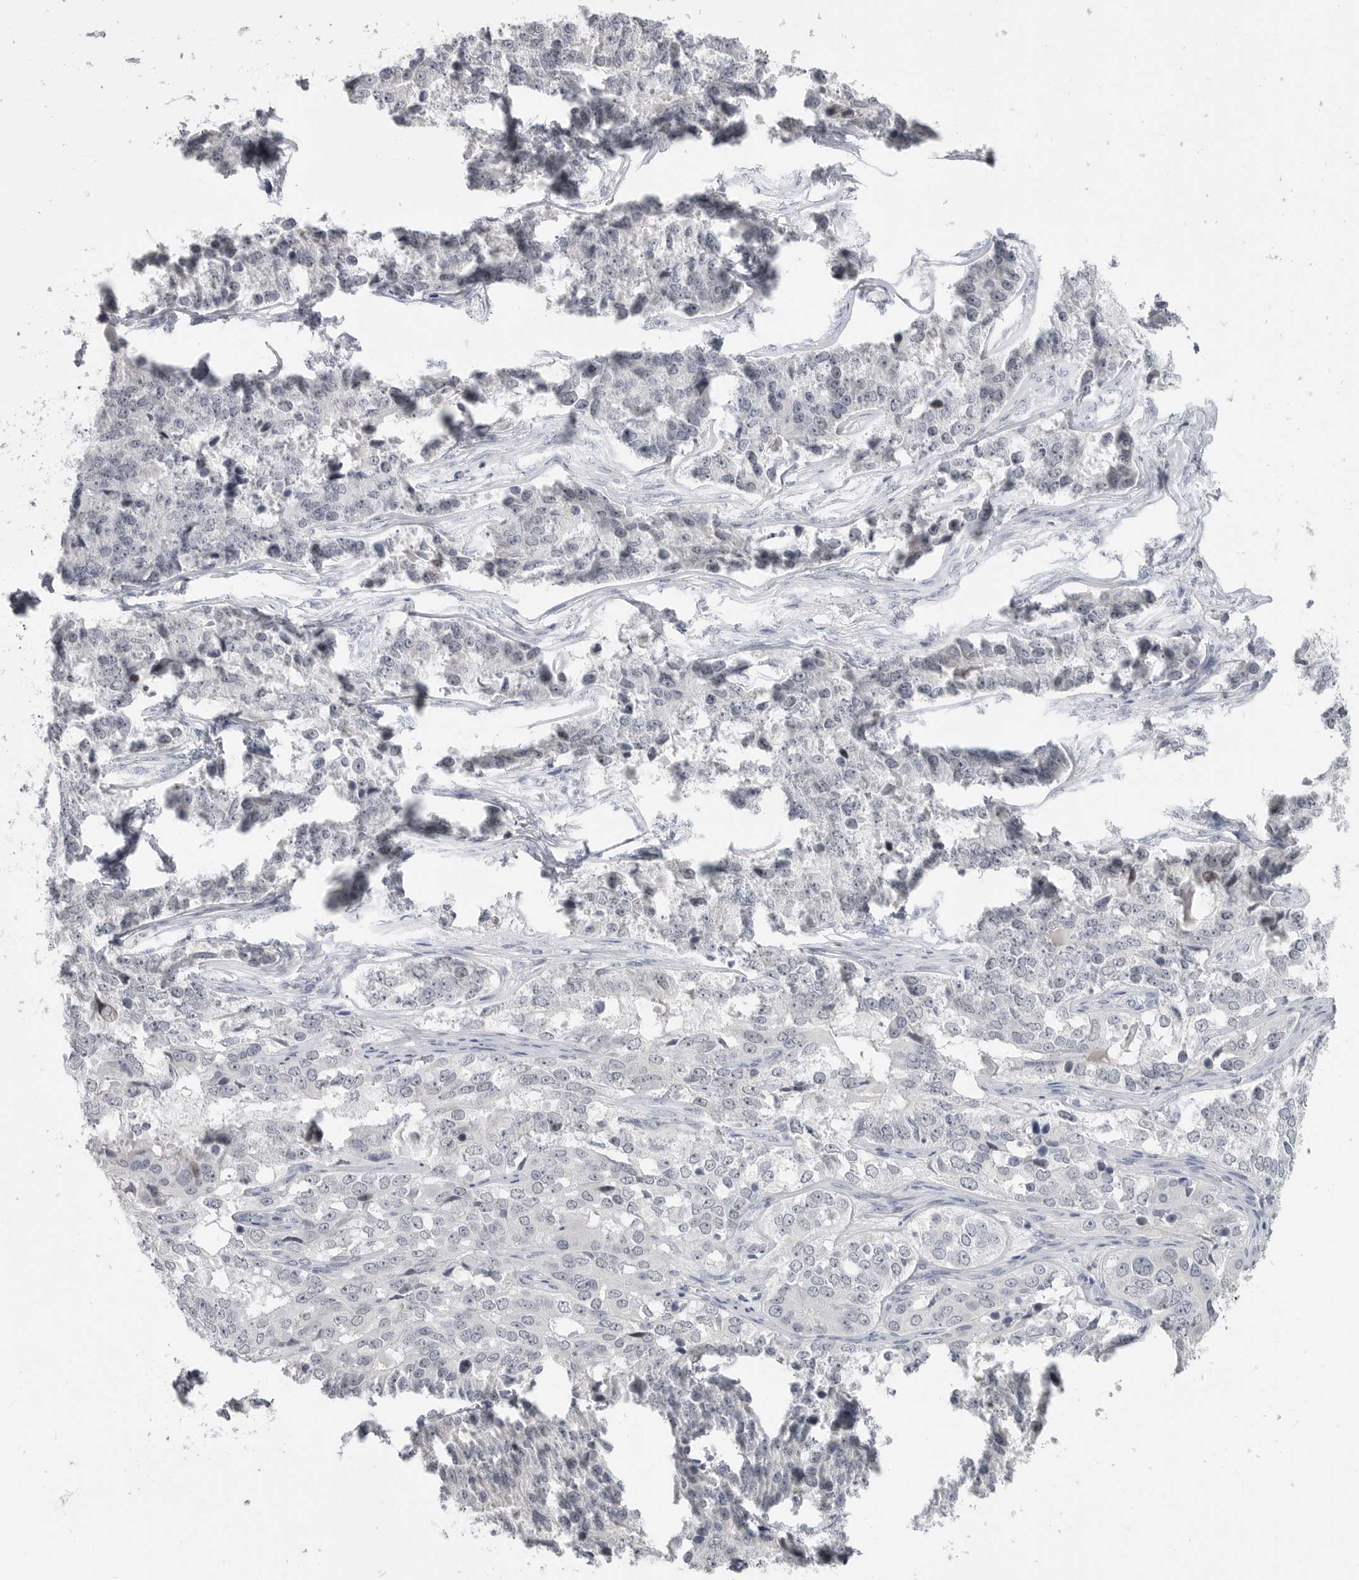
{"staining": {"intensity": "negative", "quantity": "none", "location": "none"}, "tissue": "ovarian cancer", "cell_type": "Tumor cells", "image_type": "cancer", "snomed": [{"axis": "morphology", "description": "Carcinoma, endometroid"}, {"axis": "topography", "description": "Ovary"}], "caption": "Immunohistochemistry (IHC) micrograph of neoplastic tissue: human ovarian cancer stained with DAB (3,3'-diaminobenzidine) exhibits no significant protein positivity in tumor cells.", "gene": "PLEKHF1", "patient": {"sex": "female", "age": 51}}